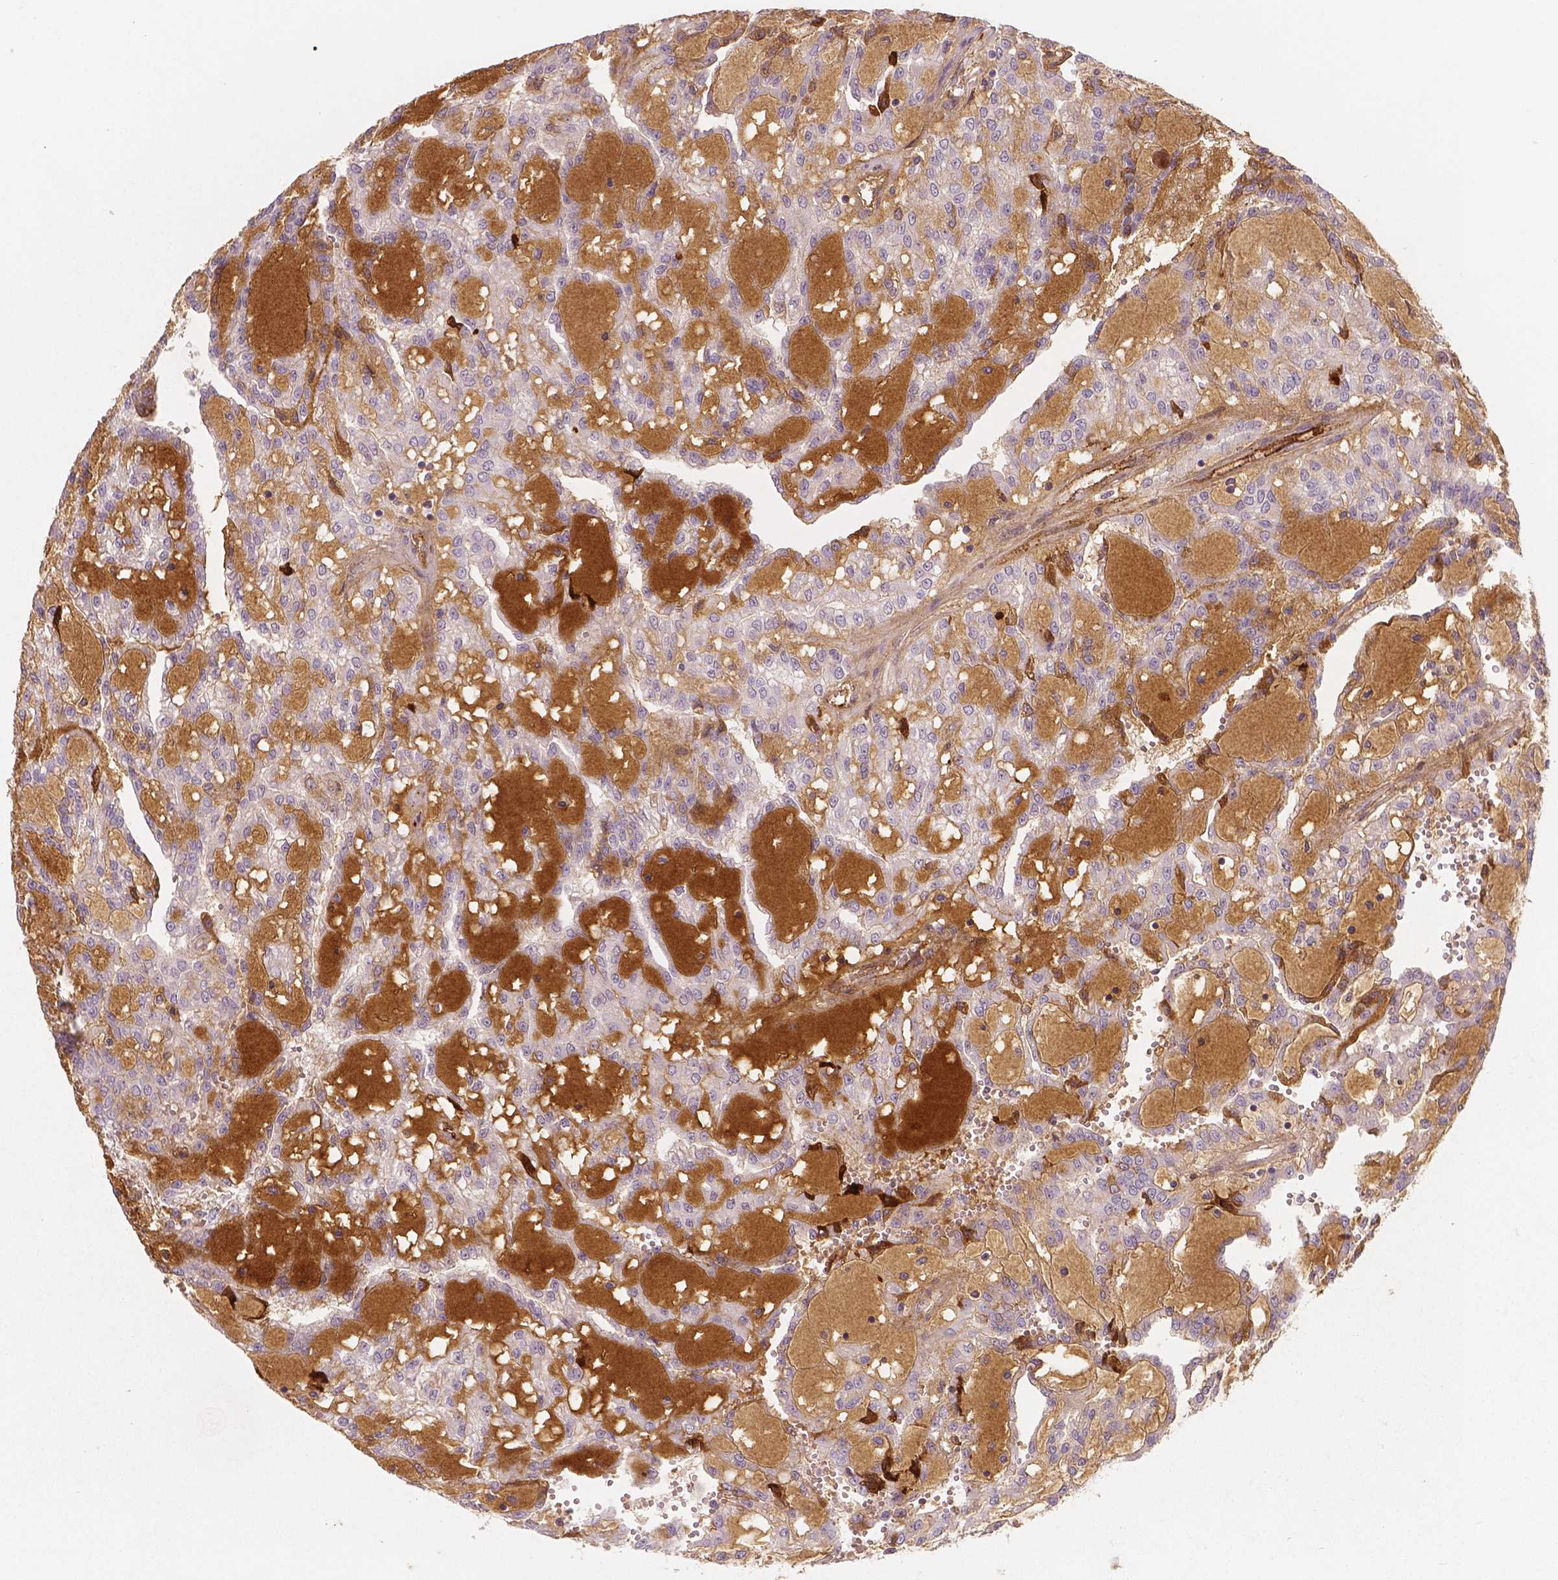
{"staining": {"intensity": "weak", "quantity": "<25%", "location": "cytoplasmic/membranous"}, "tissue": "renal cancer", "cell_type": "Tumor cells", "image_type": "cancer", "snomed": [{"axis": "morphology", "description": "Adenocarcinoma, NOS"}, {"axis": "topography", "description": "Kidney"}], "caption": "Protein analysis of renal cancer reveals no significant staining in tumor cells.", "gene": "APOA4", "patient": {"sex": "male", "age": 63}}